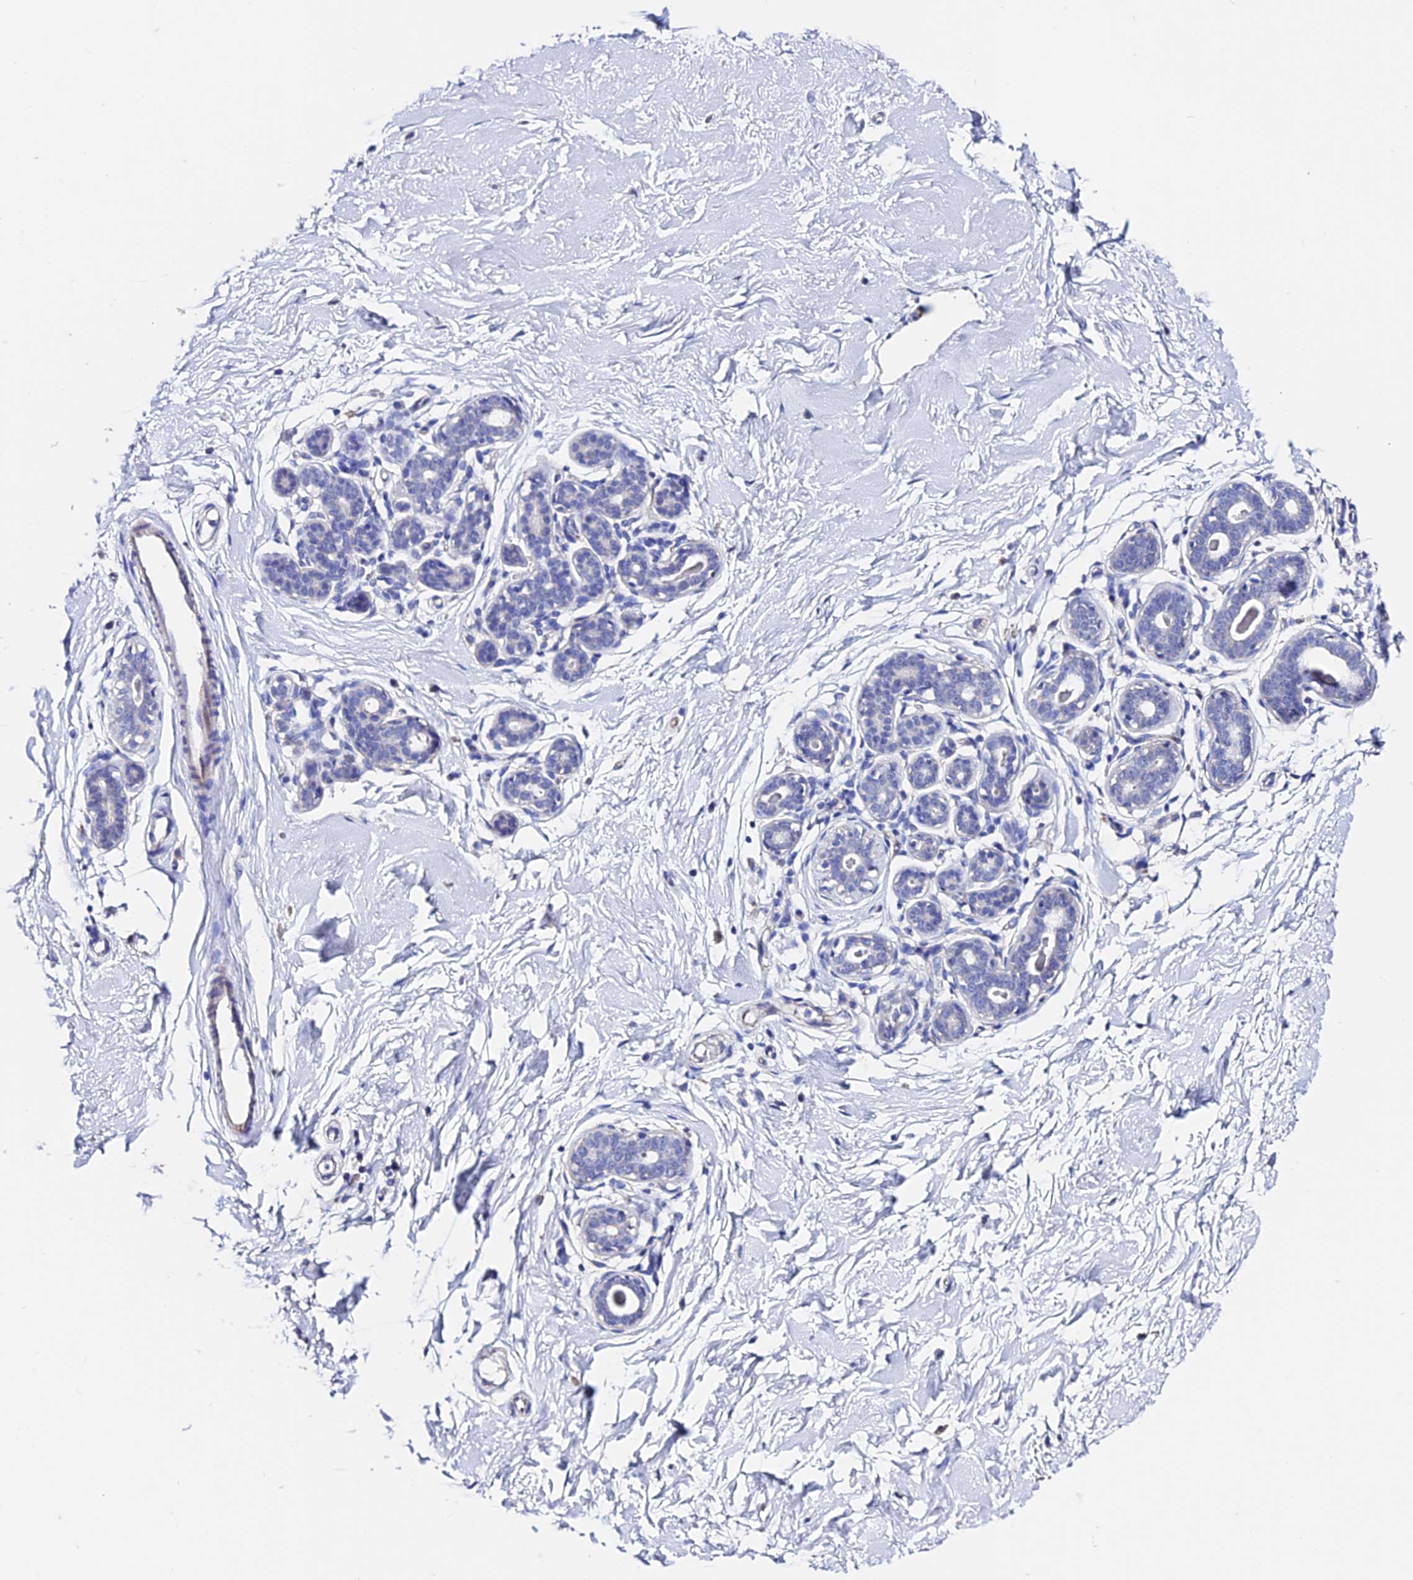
{"staining": {"intensity": "negative", "quantity": "none", "location": "none"}, "tissue": "breast", "cell_type": "Adipocytes", "image_type": "normal", "snomed": [{"axis": "morphology", "description": "Normal tissue, NOS"}, {"axis": "morphology", "description": "Adenoma, NOS"}, {"axis": "topography", "description": "Breast"}], "caption": "DAB immunohistochemical staining of benign breast demonstrates no significant expression in adipocytes. (DAB IHC, high magnification).", "gene": "ESM1", "patient": {"sex": "female", "age": 23}}